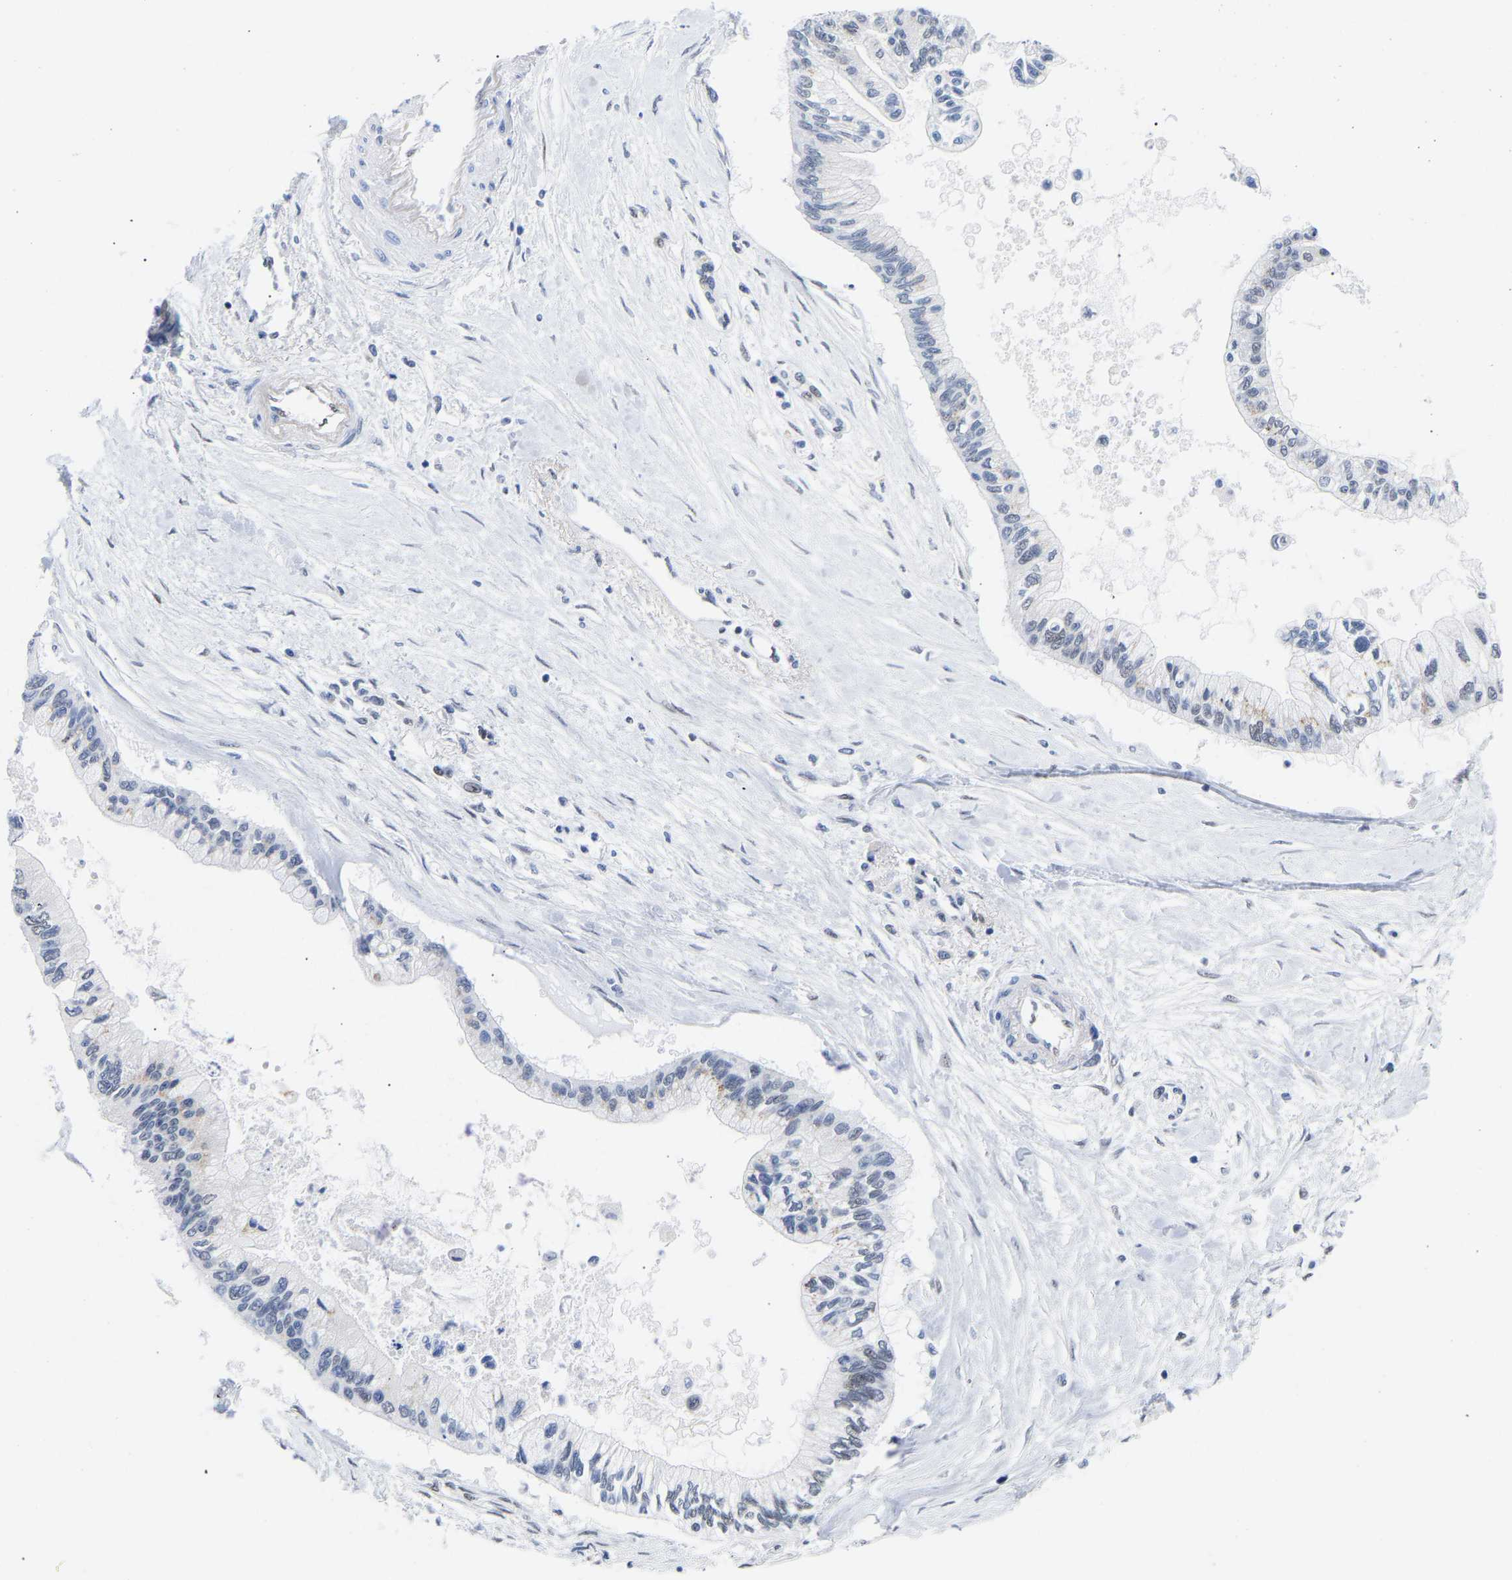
{"staining": {"intensity": "weak", "quantity": "<25%", "location": "nuclear"}, "tissue": "pancreatic cancer", "cell_type": "Tumor cells", "image_type": "cancer", "snomed": [{"axis": "morphology", "description": "Adenocarcinoma, NOS"}, {"axis": "topography", "description": "Pancreas"}], "caption": "Tumor cells are negative for brown protein staining in pancreatic adenocarcinoma.", "gene": "PTRHD1", "patient": {"sex": "female", "age": 77}}